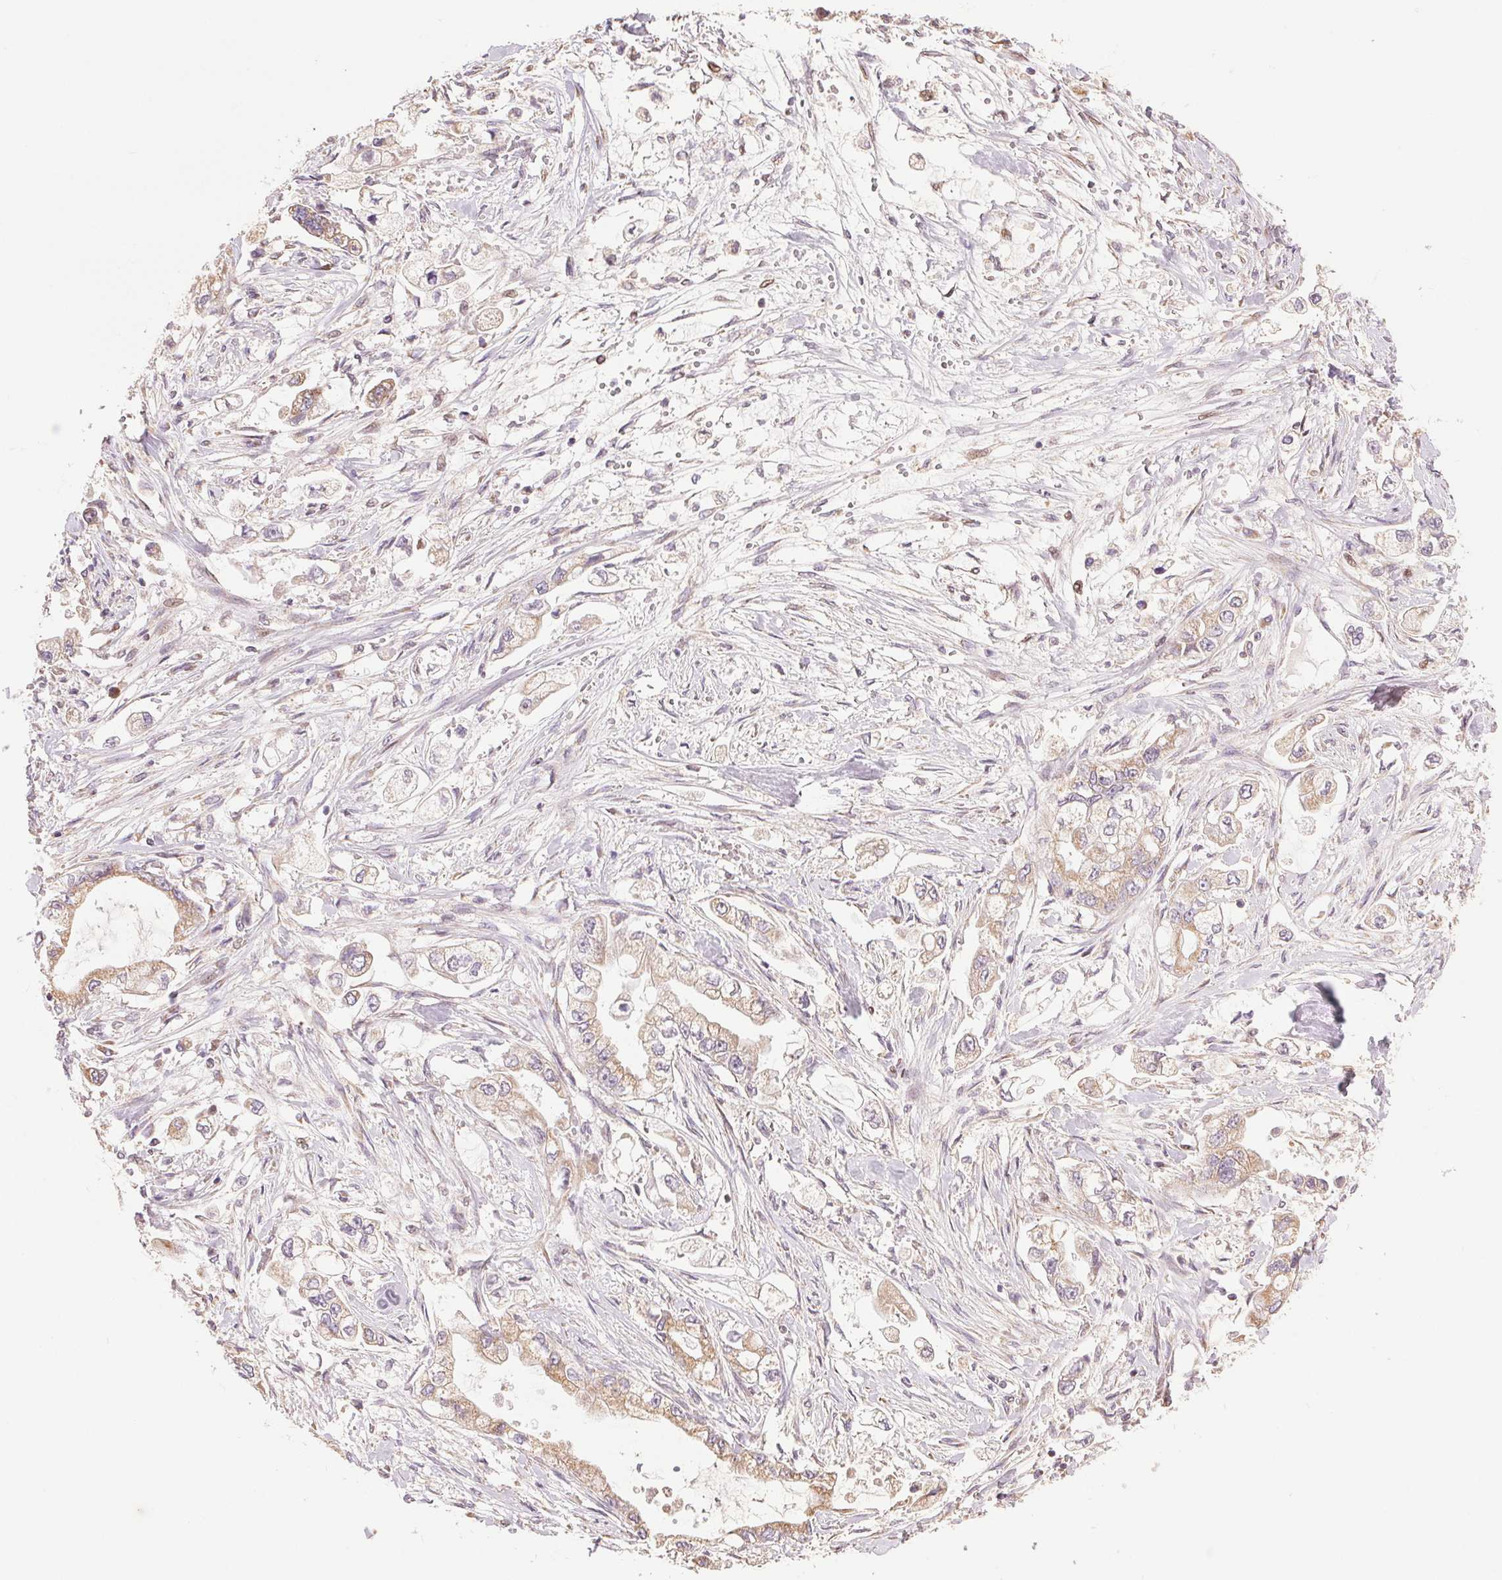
{"staining": {"intensity": "weak", "quantity": "25%-75%", "location": "cytoplasmic/membranous"}, "tissue": "stomach cancer", "cell_type": "Tumor cells", "image_type": "cancer", "snomed": [{"axis": "morphology", "description": "Adenocarcinoma, NOS"}, {"axis": "topography", "description": "Stomach"}], "caption": "Protein expression analysis of human stomach cancer reveals weak cytoplasmic/membranous positivity in about 25%-75% of tumor cells.", "gene": "DGUOK", "patient": {"sex": "male", "age": 62}}